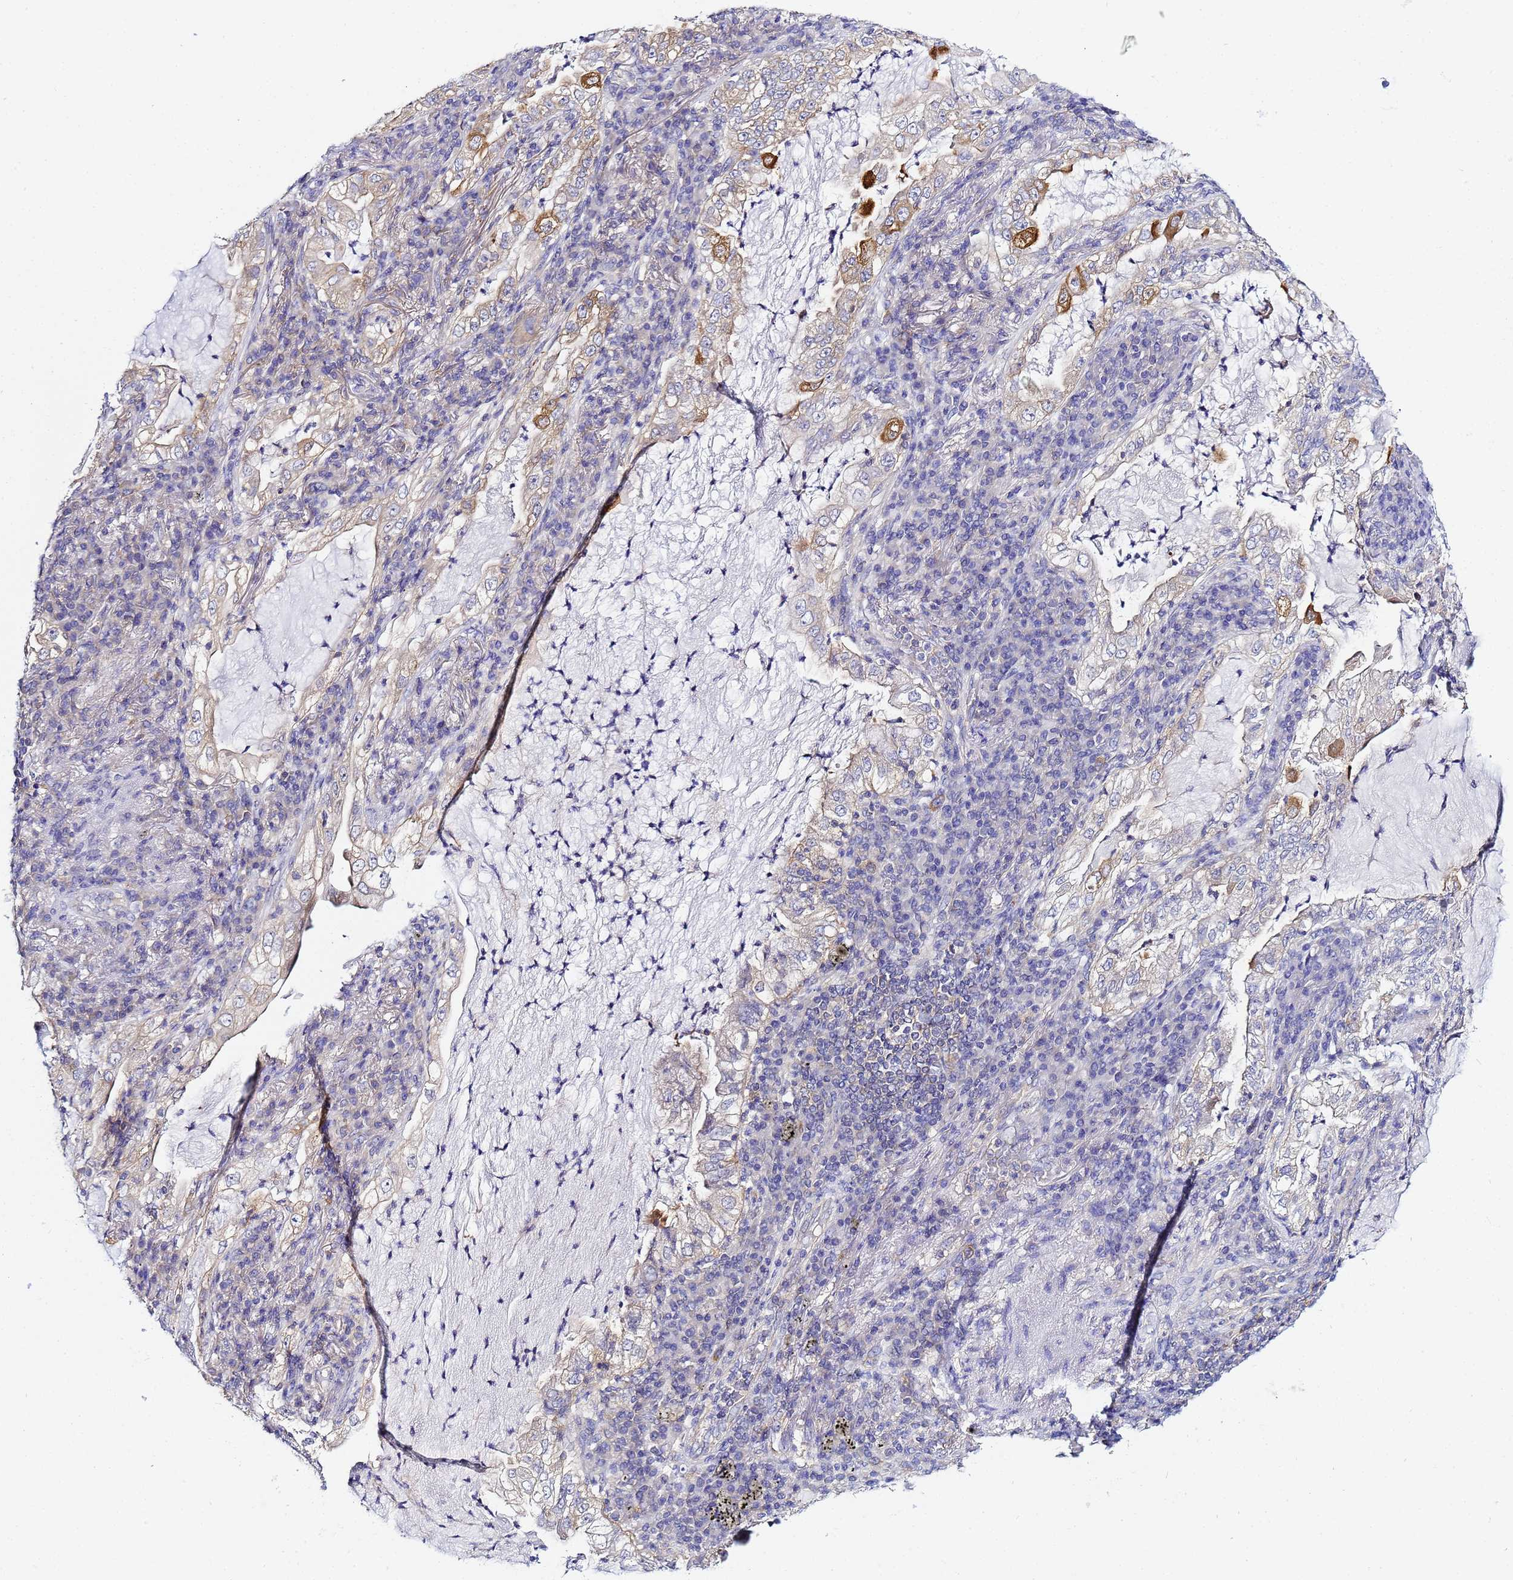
{"staining": {"intensity": "moderate", "quantity": "<25%", "location": "cytoplasmic/membranous"}, "tissue": "lung cancer", "cell_type": "Tumor cells", "image_type": "cancer", "snomed": [{"axis": "morphology", "description": "Adenocarcinoma, NOS"}, {"axis": "topography", "description": "Lung"}], "caption": "A photomicrograph showing moderate cytoplasmic/membranous positivity in about <25% of tumor cells in lung cancer (adenocarcinoma), as visualized by brown immunohistochemical staining.", "gene": "LENG1", "patient": {"sex": "female", "age": 73}}